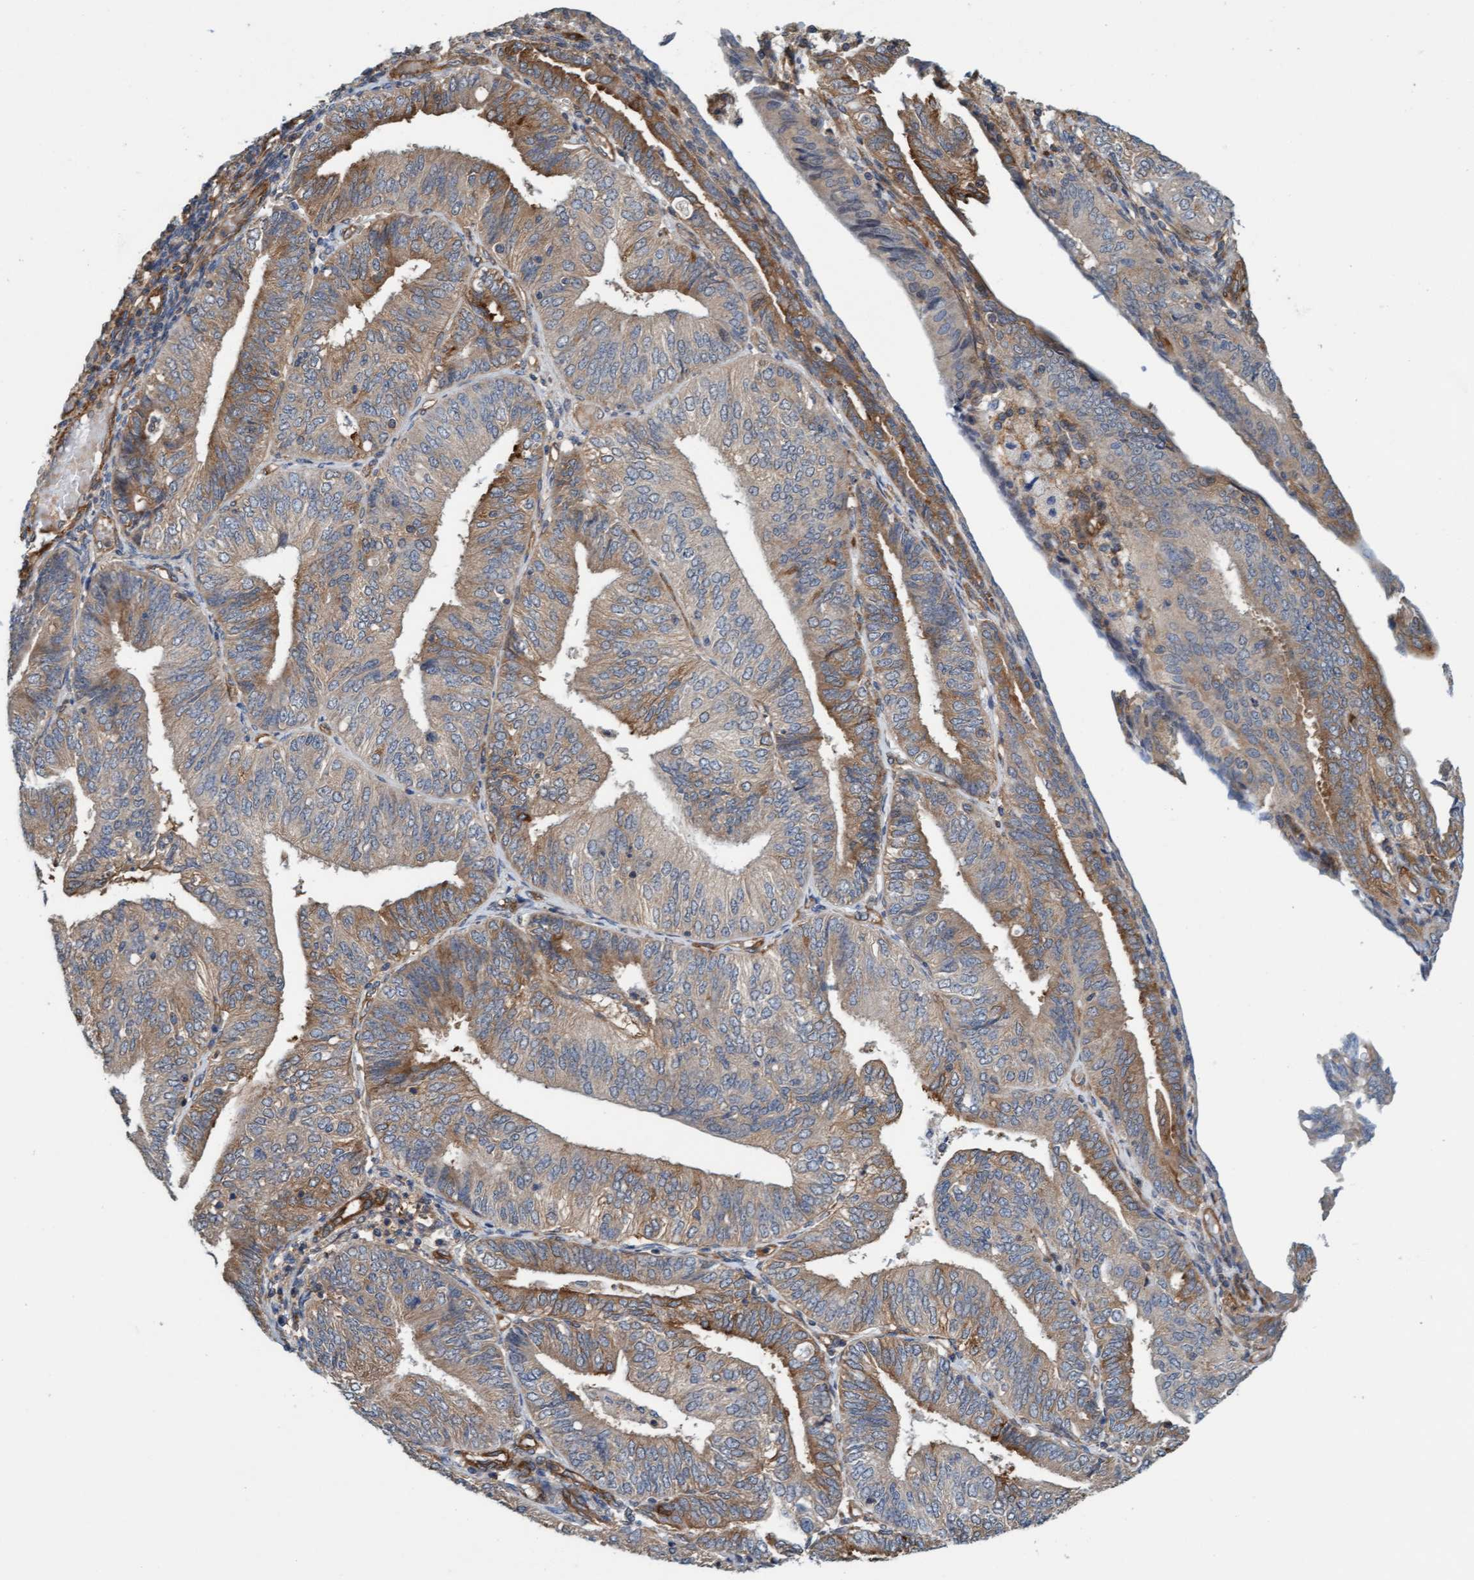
{"staining": {"intensity": "moderate", "quantity": ">75%", "location": "cytoplasmic/membranous"}, "tissue": "endometrial cancer", "cell_type": "Tumor cells", "image_type": "cancer", "snomed": [{"axis": "morphology", "description": "Adenocarcinoma, NOS"}, {"axis": "topography", "description": "Endometrium"}], "caption": "A brown stain shows moderate cytoplasmic/membranous staining of a protein in adenocarcinoma (endometrial) tumor cells. (brown staining indicates protein expression, while blue staining denotes nuclei).", "gene": "FMNL3", "patient": {"sex": "female", "age": 58}}